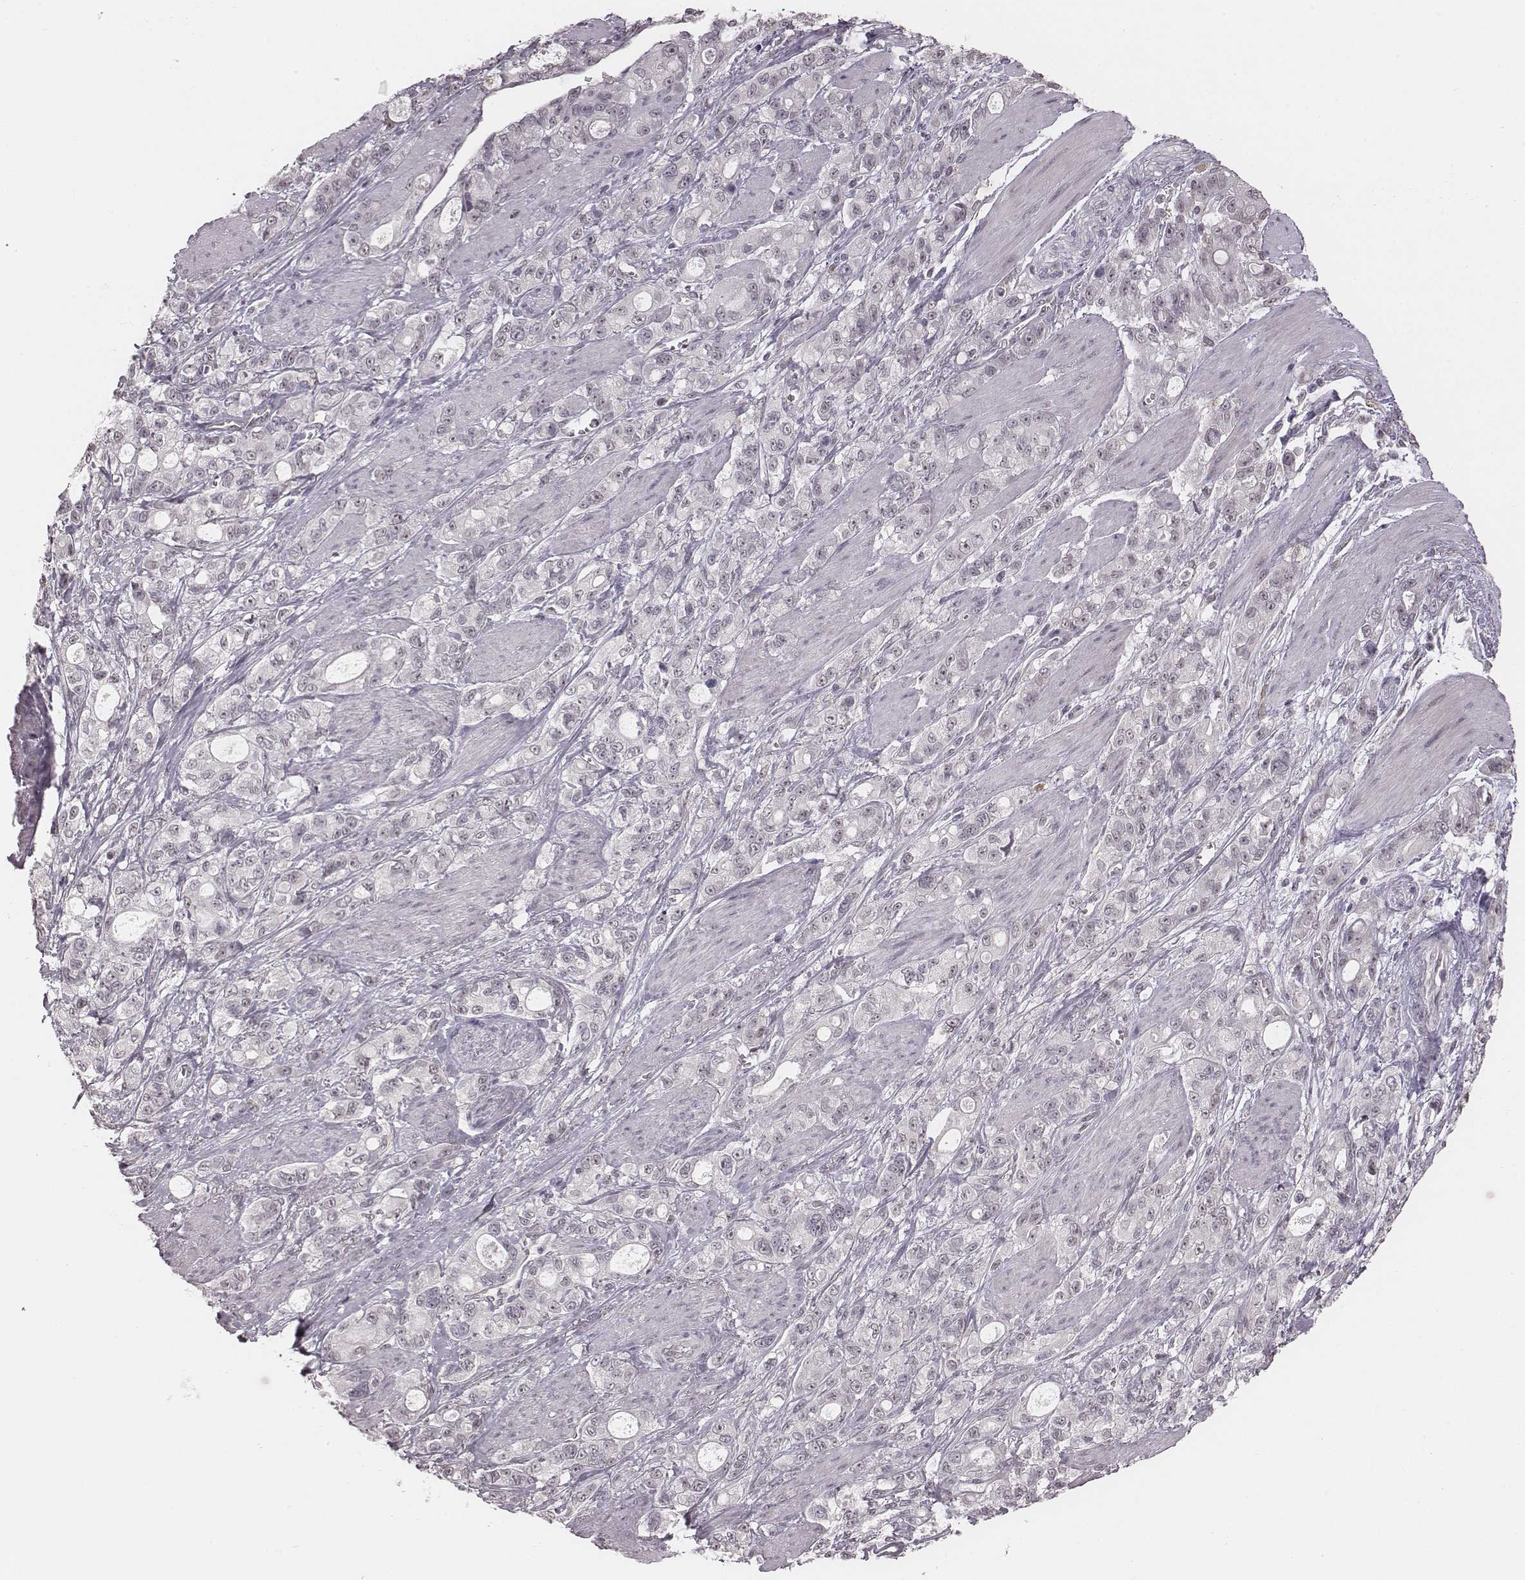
{"staining": {"intensity": "negative", "quantity": "none", "location": "none"}, "tissue": "stomach cancer", "cell_type": "Tumor cells", "image_type": "cancer", "snomed": [{"axis": "morphology", "description": "Adenocarcinoma, NOS"}, {"axis": "topography", "description": "Stomach"}], "caption": "DAB immunohistochemical staining of human stomach cancer shows no significant positivity in tumor cells.", "gene": "RPGRIP1", "patient": {"sex": "male", "age": 63}}